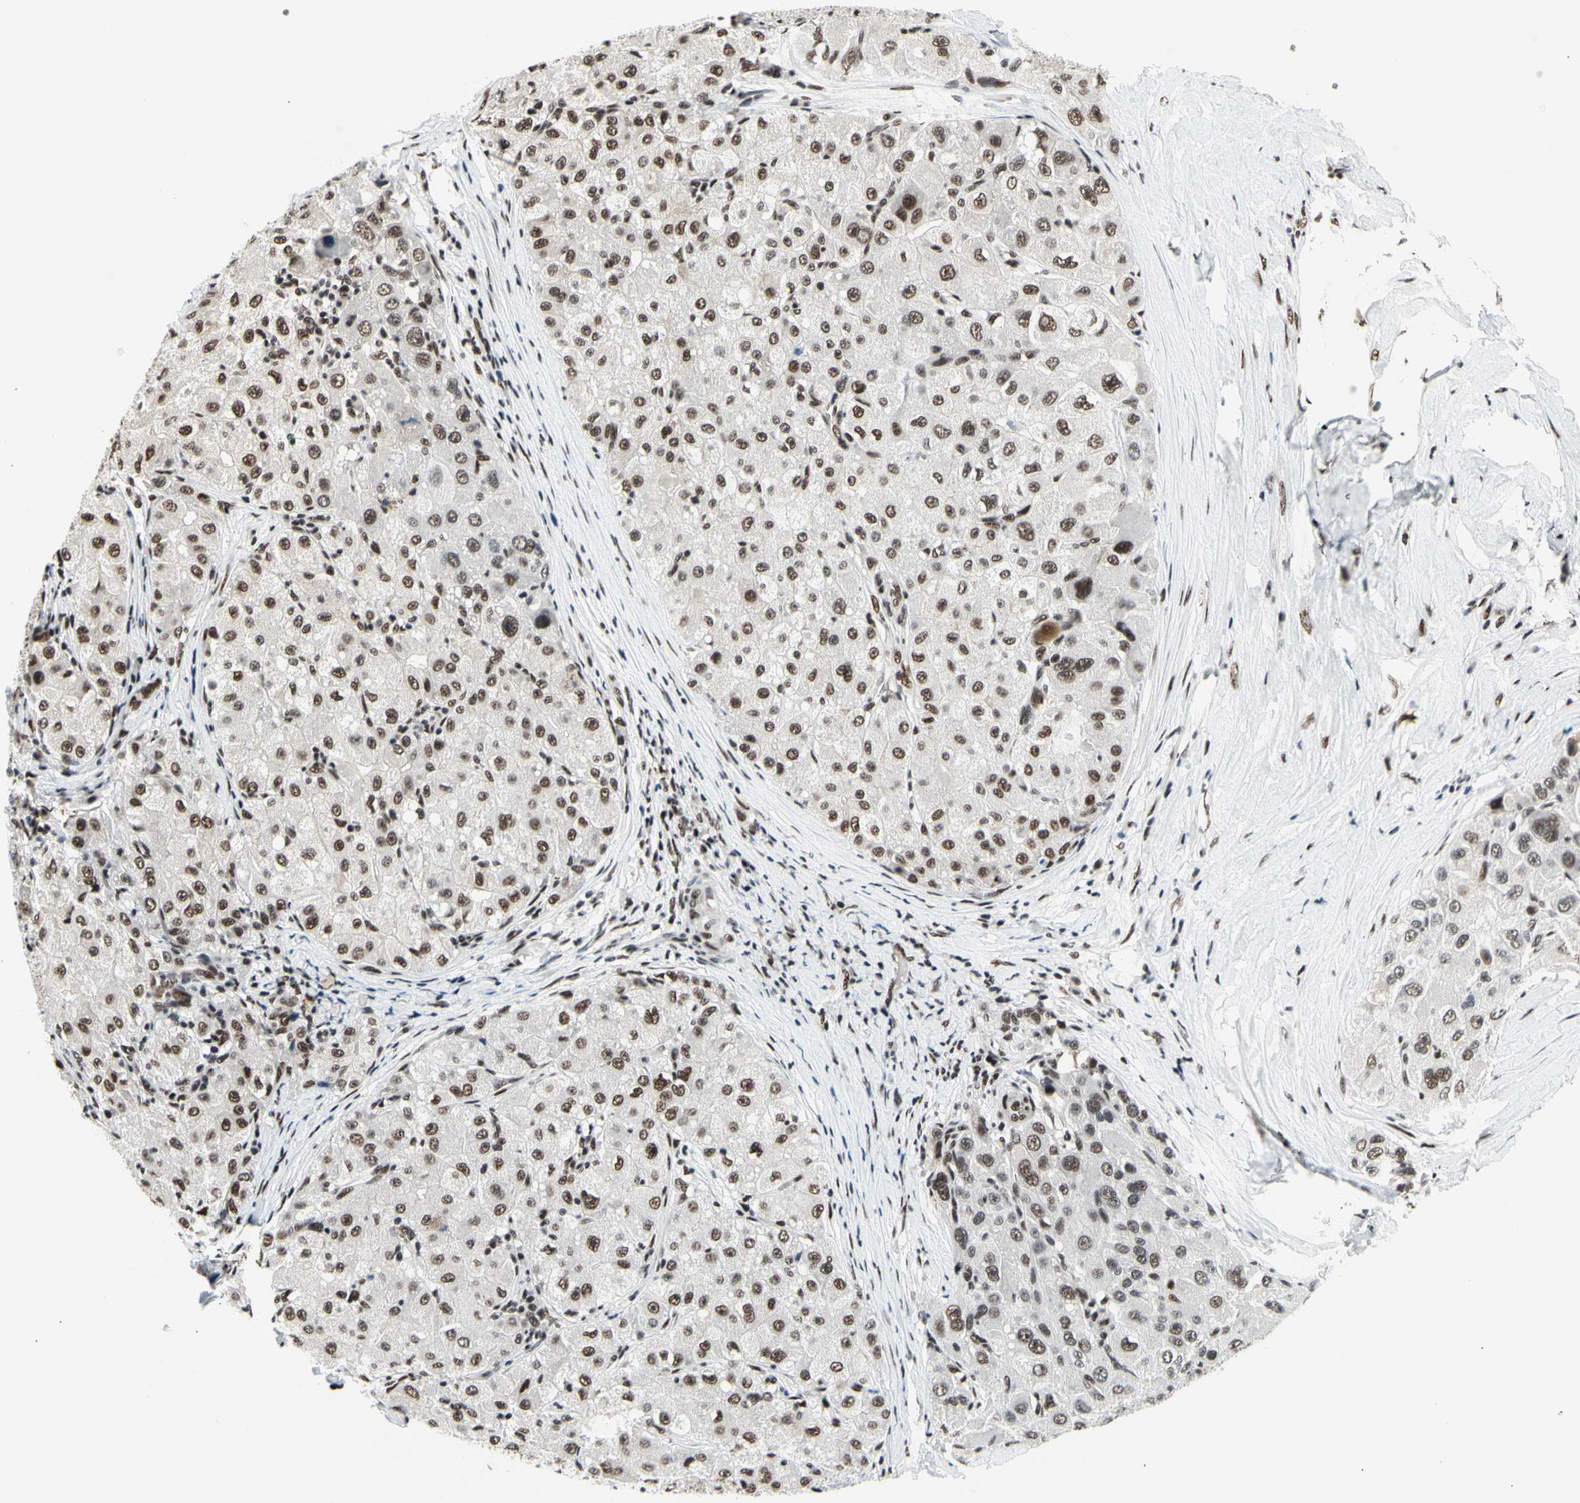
{"staining": {"intensity": "moderate", "quantity": ">75%", "location": "nuclear"}, "tissue": "liver cancer", "cell_type": "Tumor cells", "image_type": "cancer", "snomed": [{"axis": "morphology", "description": "Carcinoma, Hepatocellular, NOS"}, {"axis": "topography", "description": "Liver"}], "caption": "There is medium levels of moderate nuclear positivity in tumor cells of hepatocellular carcinoma (liver), as demonstrated by immunohistochemical staining (brown color).", "gene": "SRSF11", "patient": {"sex": "male", "age": 80}}